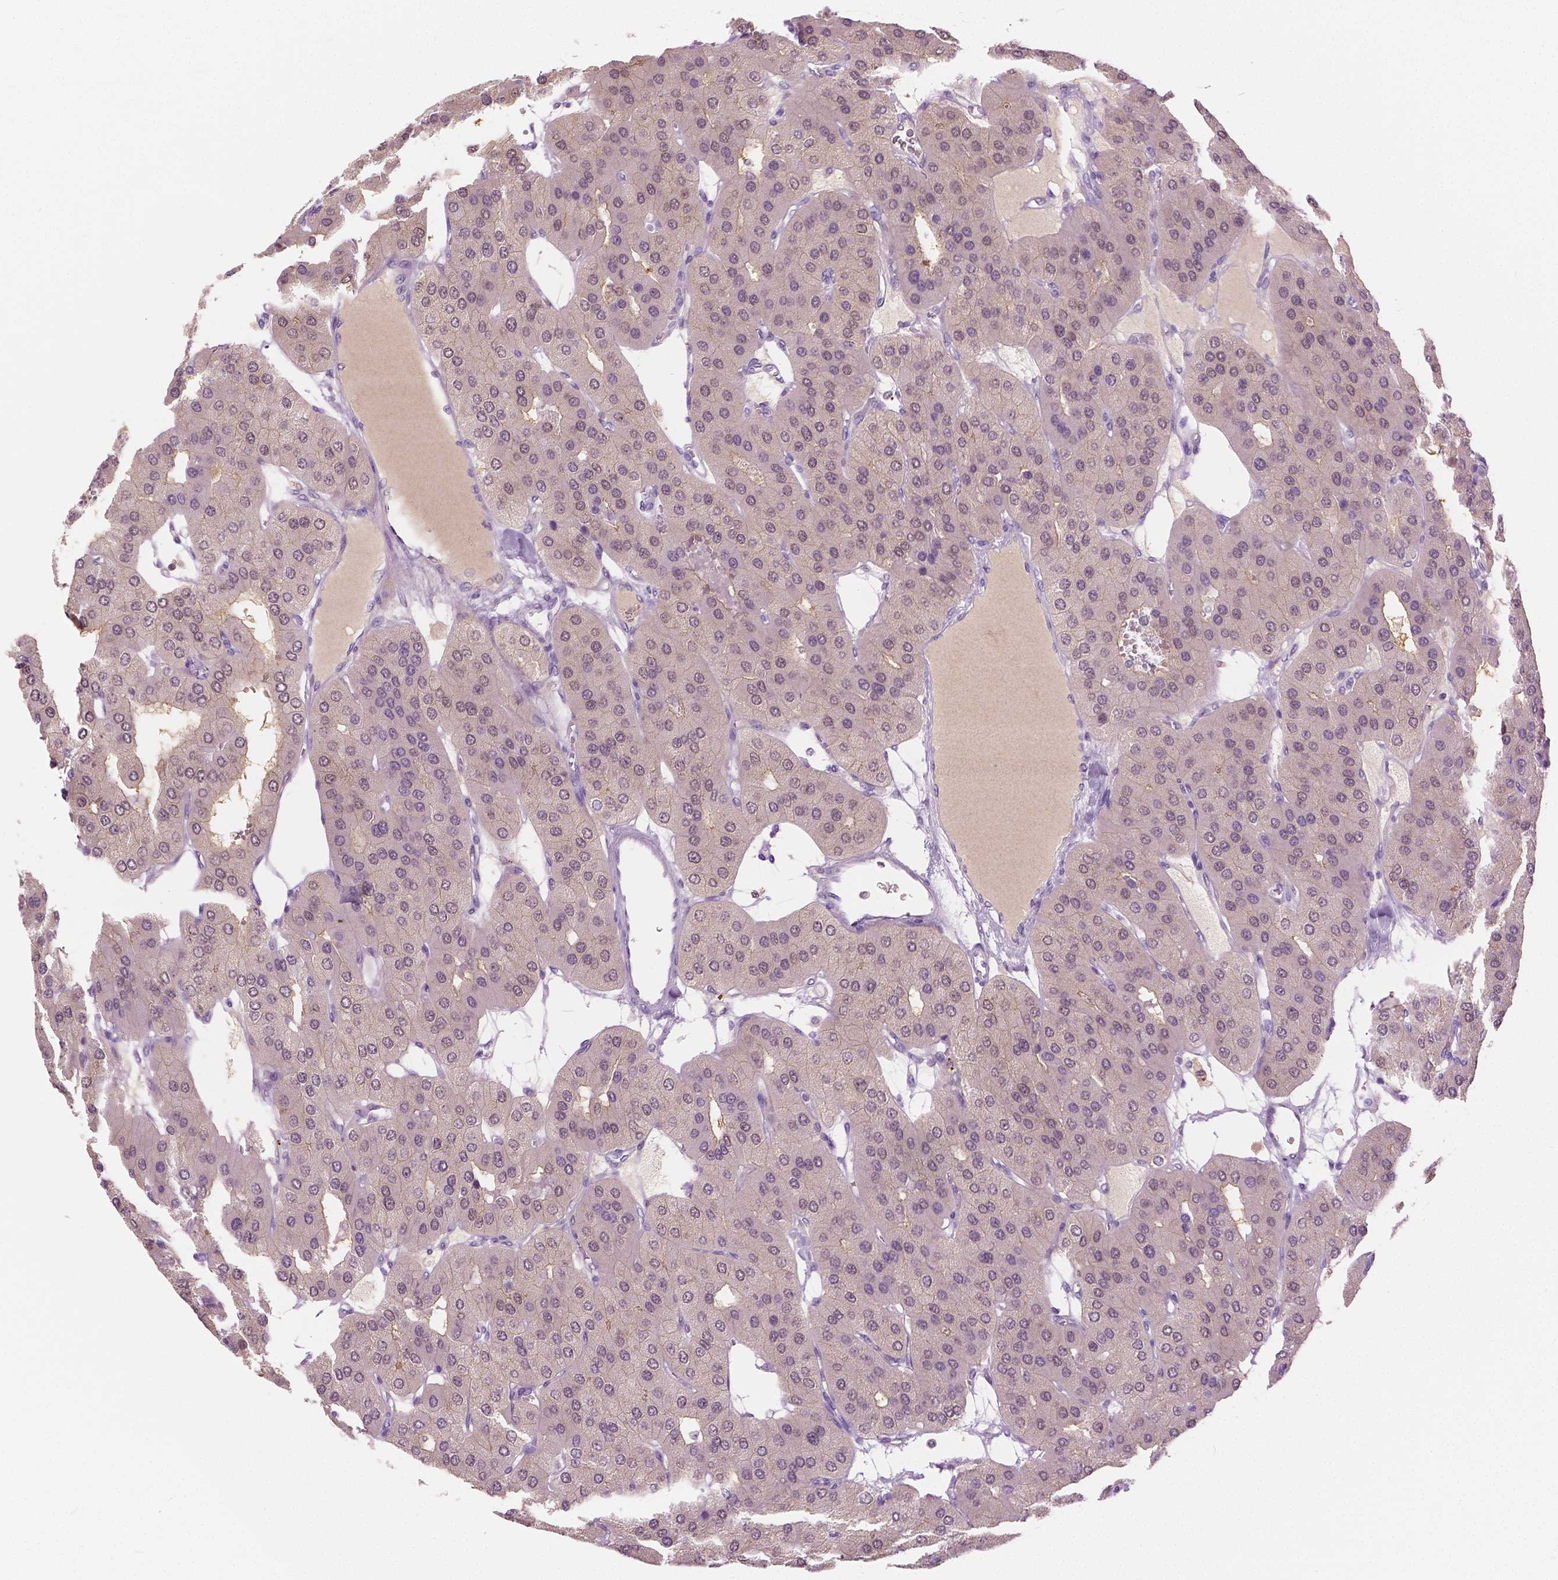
{"staining": {"intensity": "negative", "quantity": "none", "location": "none"}, "tissue": "parathyroid gland", "cell_type": "Glandular cells", "image_type": "normal", "snomed": [{"axis": "morphology", "description": "Normal tissue, NOS"}, {"axis": "morphology", "description": "Adenoma, NOS"}, {"axis": "topography", "description": "Parathyroid gland"}], "caption": "Parathyroid gland stained for a protein using immunohistochemistry reveals no positivity glandular cells.", "gene": "GALM", "patient": {"sex": "female", "age": 86}}